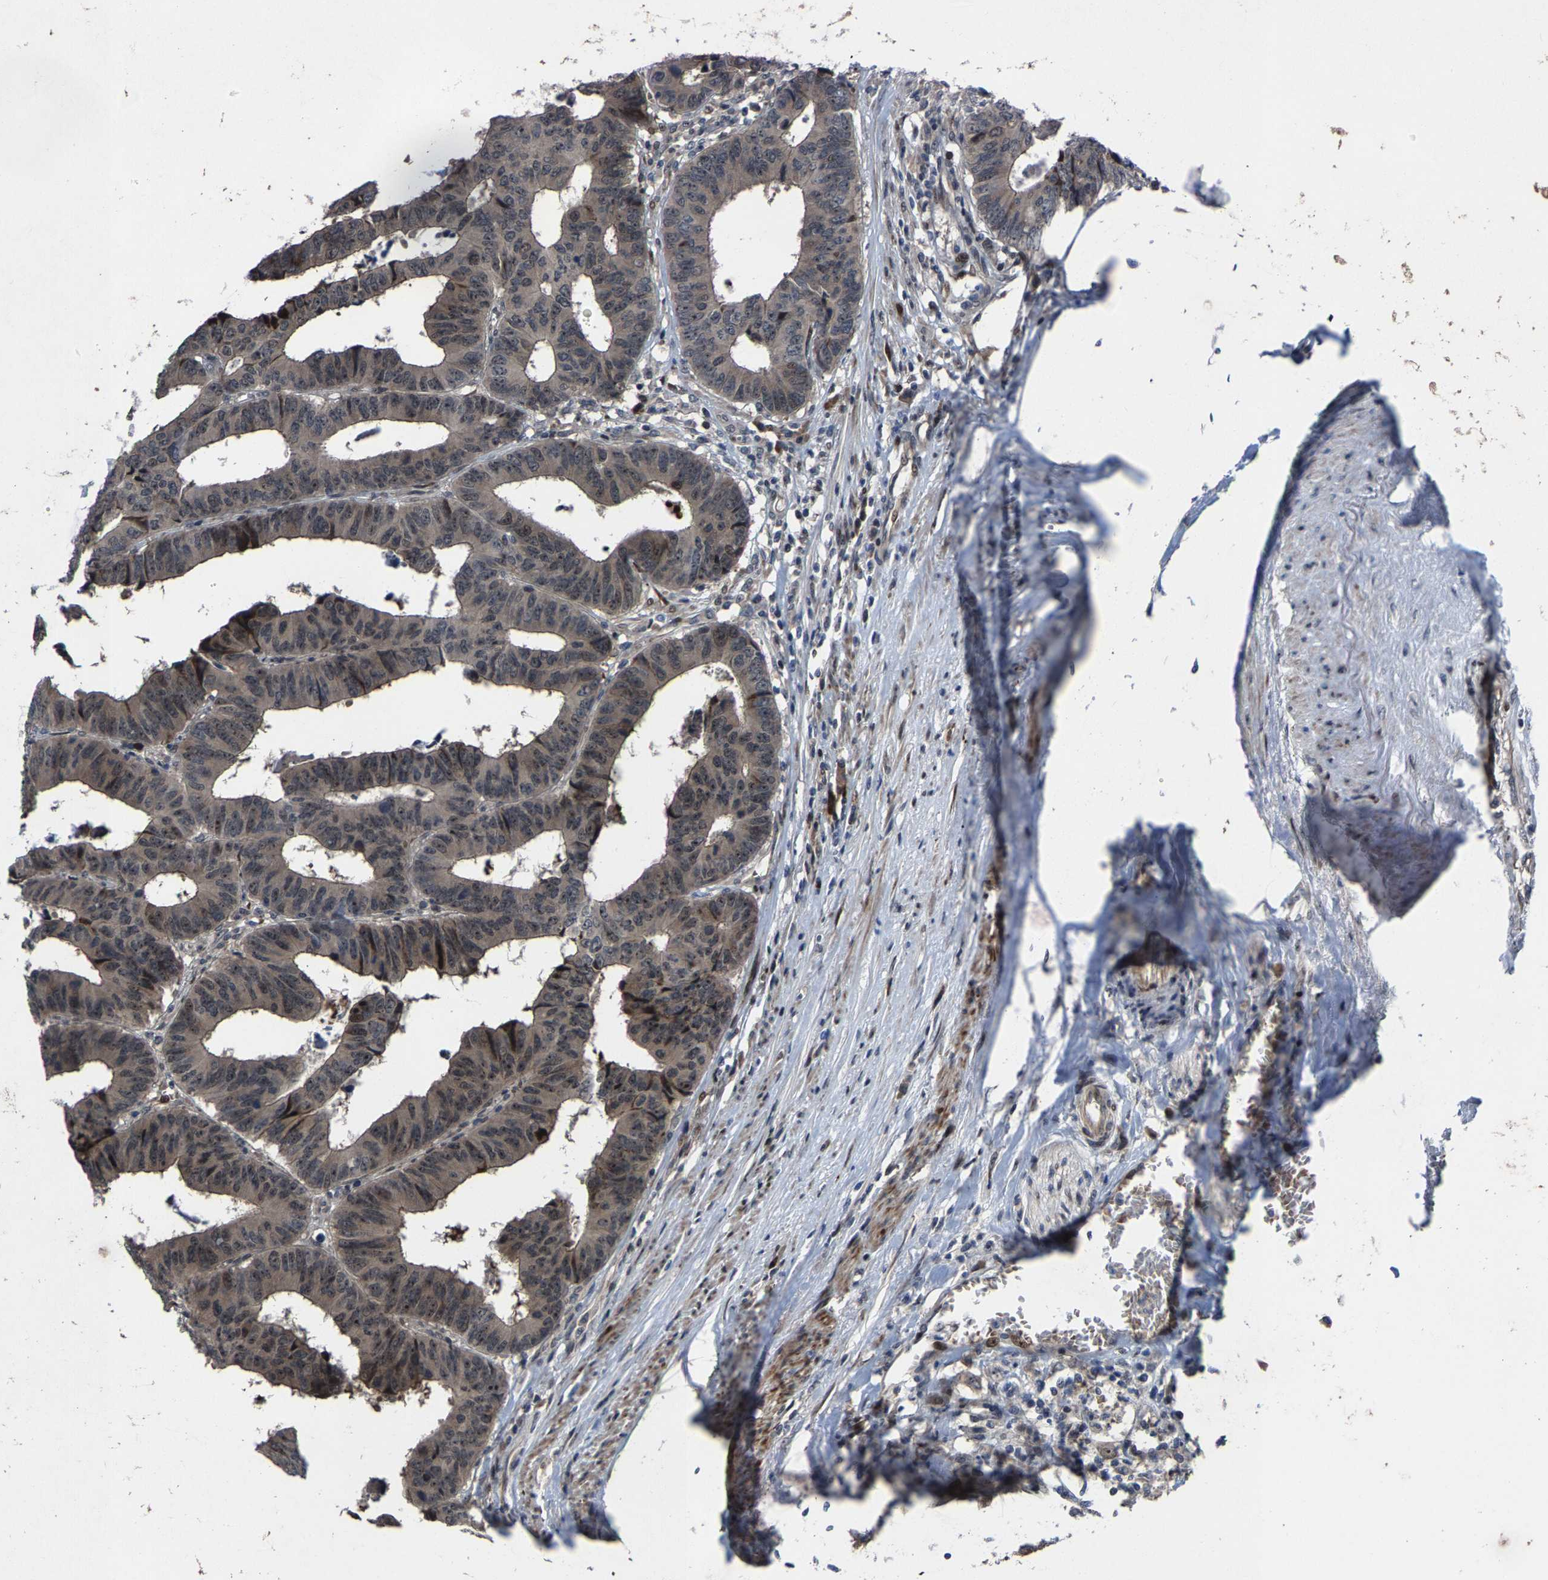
{"staining": {"intensity": "weak", "quantity": "<25%", "location": "nuclear"}, "tissue": "colorectal cancer", "cell_type": "Tumor cells", "image_type": "cancer", "snomed": [{"axis": "morphology", "description": "Adenocarcinoma, NOS"}, {"axis": "topography", "description": "Rectum"}], "caption": "Human colorectal cancer (adenocarcinoma) stained for a protein using IHC demonstrates no positivity in tumor cells.", "gene": "HAUS6", "patient": {"sex": "male", "age": 84}}